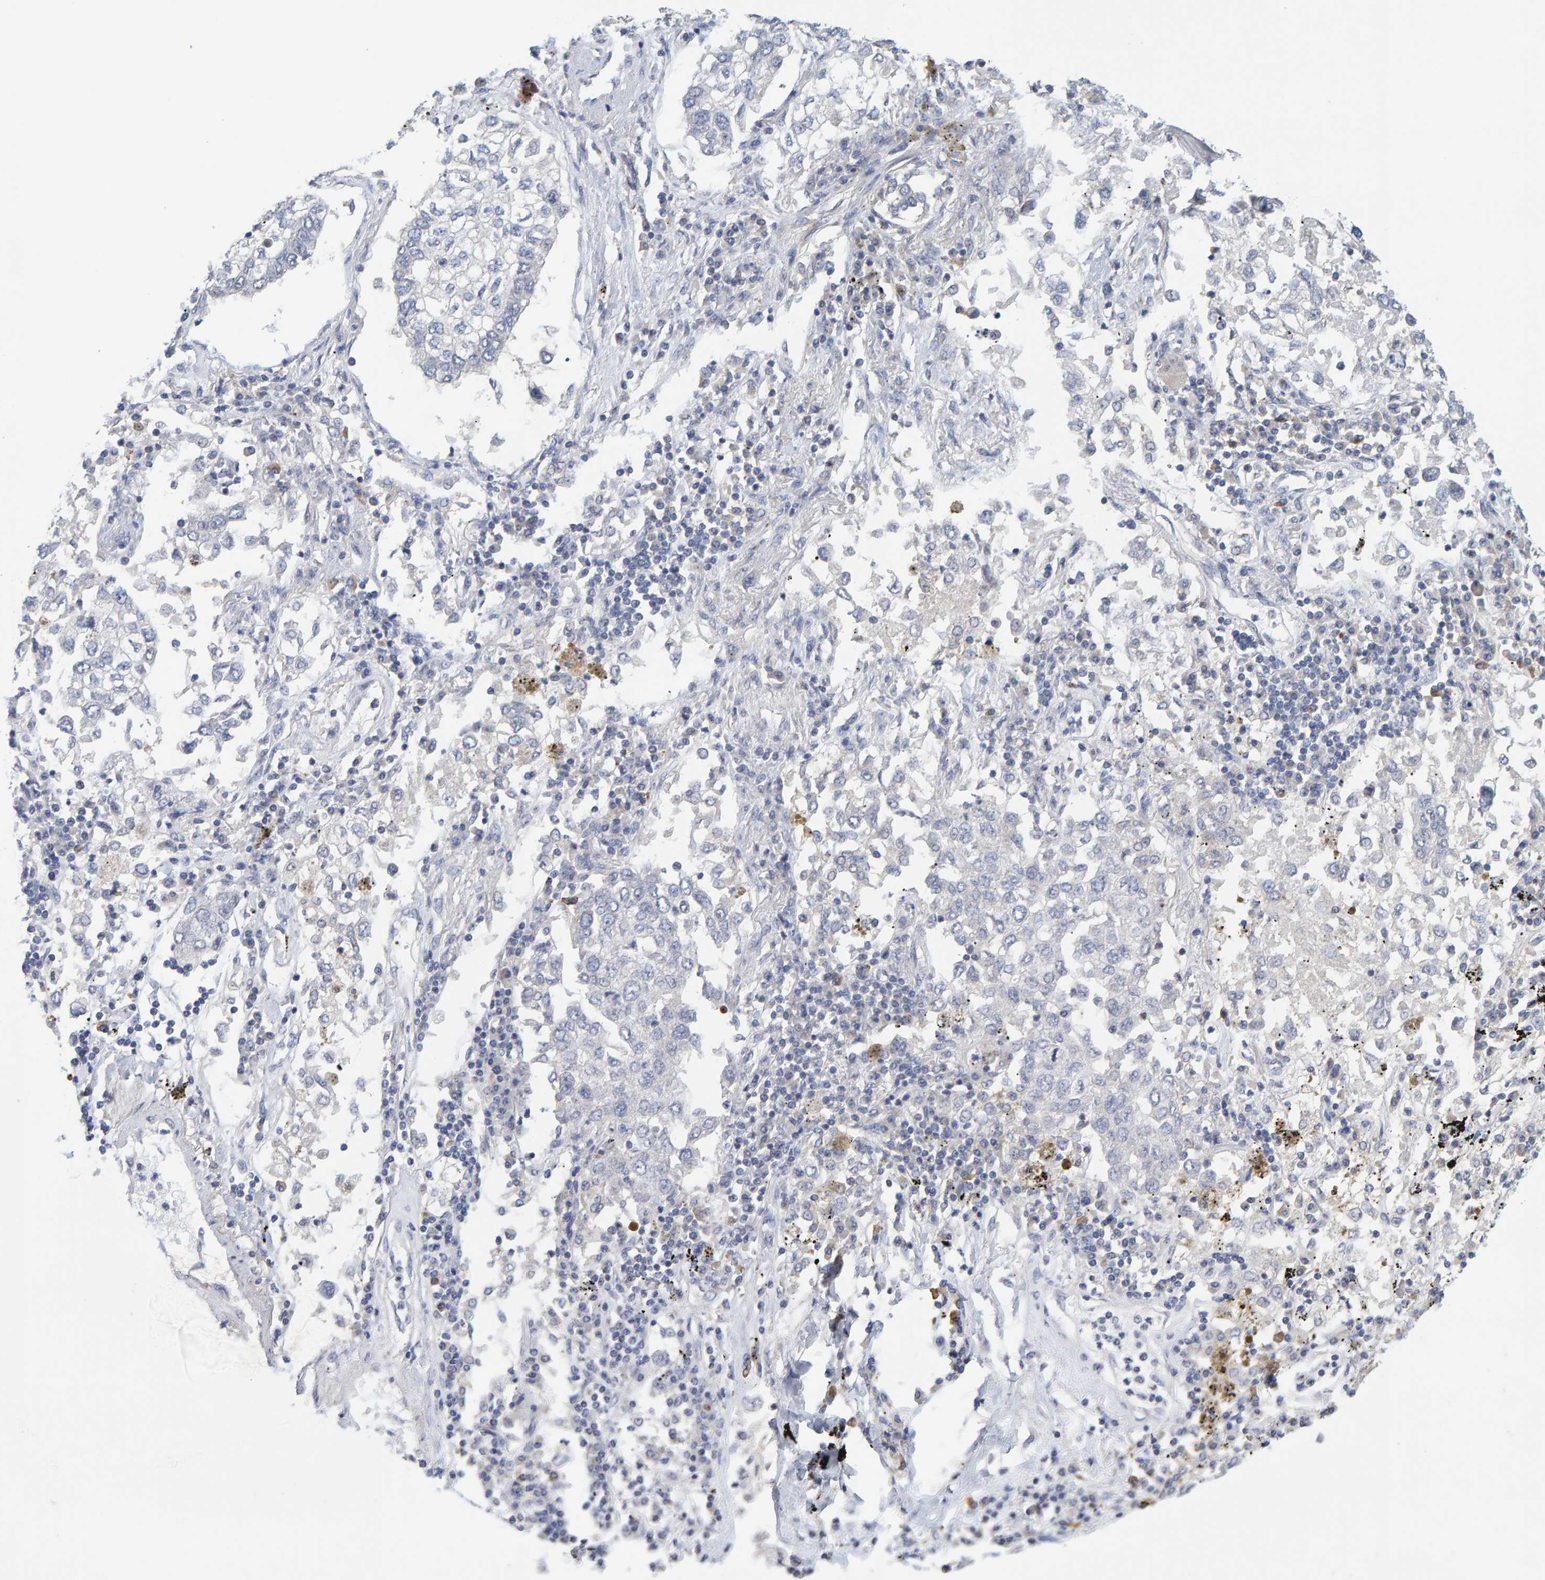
{"staining": {"intensity": "negative", "quantity": "none", "location": "none"}, "tissue": "lung cancer", "cell_type": "Tumor cells", "image_type": "cancer", "snomed": [{"axis": "morphology", "description": "Inflammation, NOS"}, {"axis": "morphology", "description": "Adenocarcinoma, NOS"}, {"axis": "topography", "description": "Lung"}], "caption": "High magnification brightfield microscopy of lung adenocarcinoma stained with DAB (brown) and counterstained with hematoxylin (blue): tumor cells show no significant staining.", "gene": "ZNF77", "patient": {"sex": "male", "age": 63}}